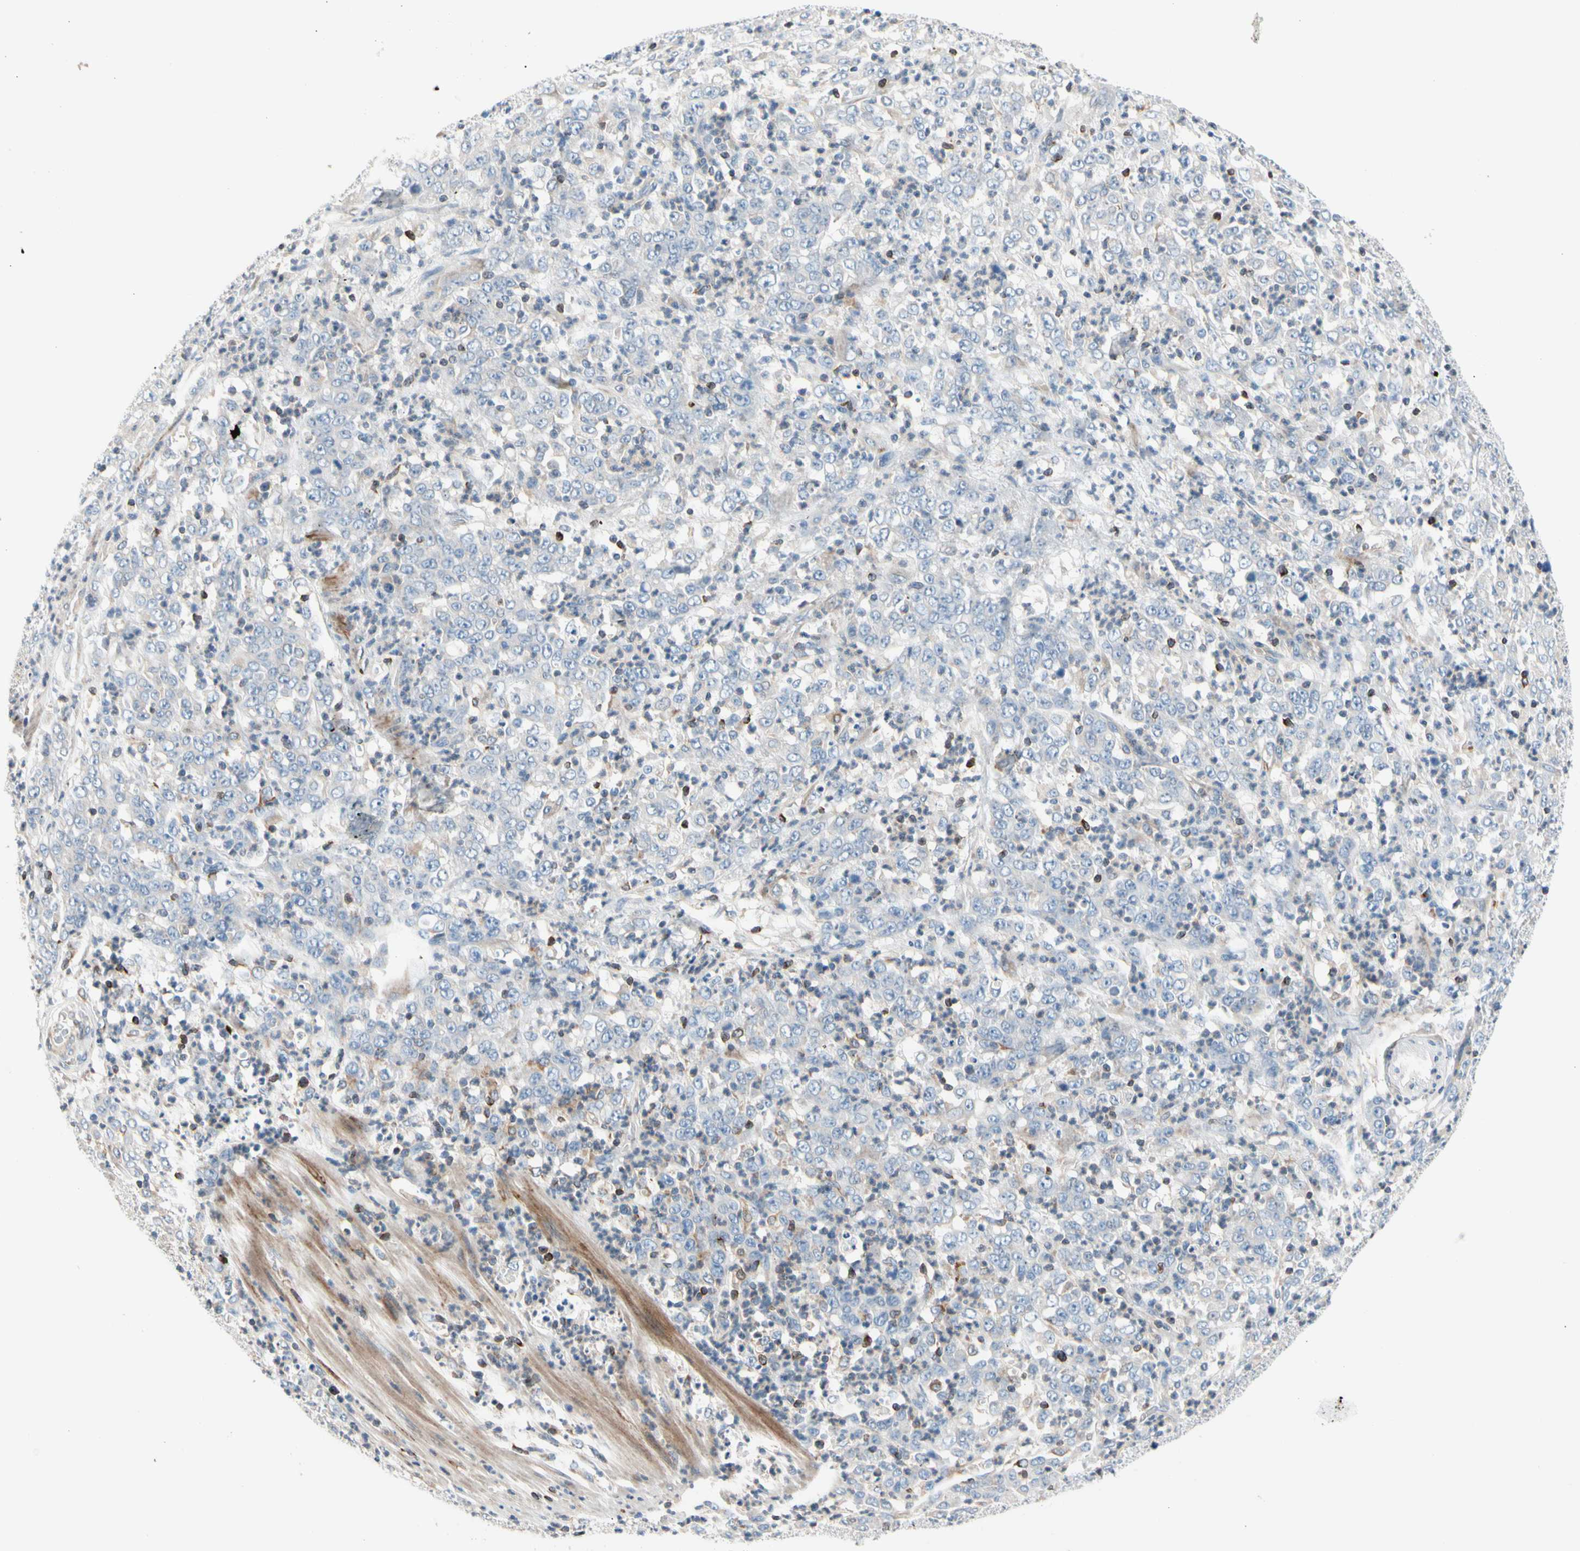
{"staining": {"intensity": "negative", "quantity": "none", "location": "none"}, "tissue": "stomach cancer", "cell_type": "Tumor cells", "image_type": "cancer", "snomed": [{"axis": "morphology", "description": "Adenocarcinoma, NOS"}, {"axis": "topography", "description": "Stomach, lower"}], "caption": "Tumor cells are negative for protein expression in human stomach cancer.", "gene": "MAP3K3", "patient": {"sex": "female", "age": 71}}